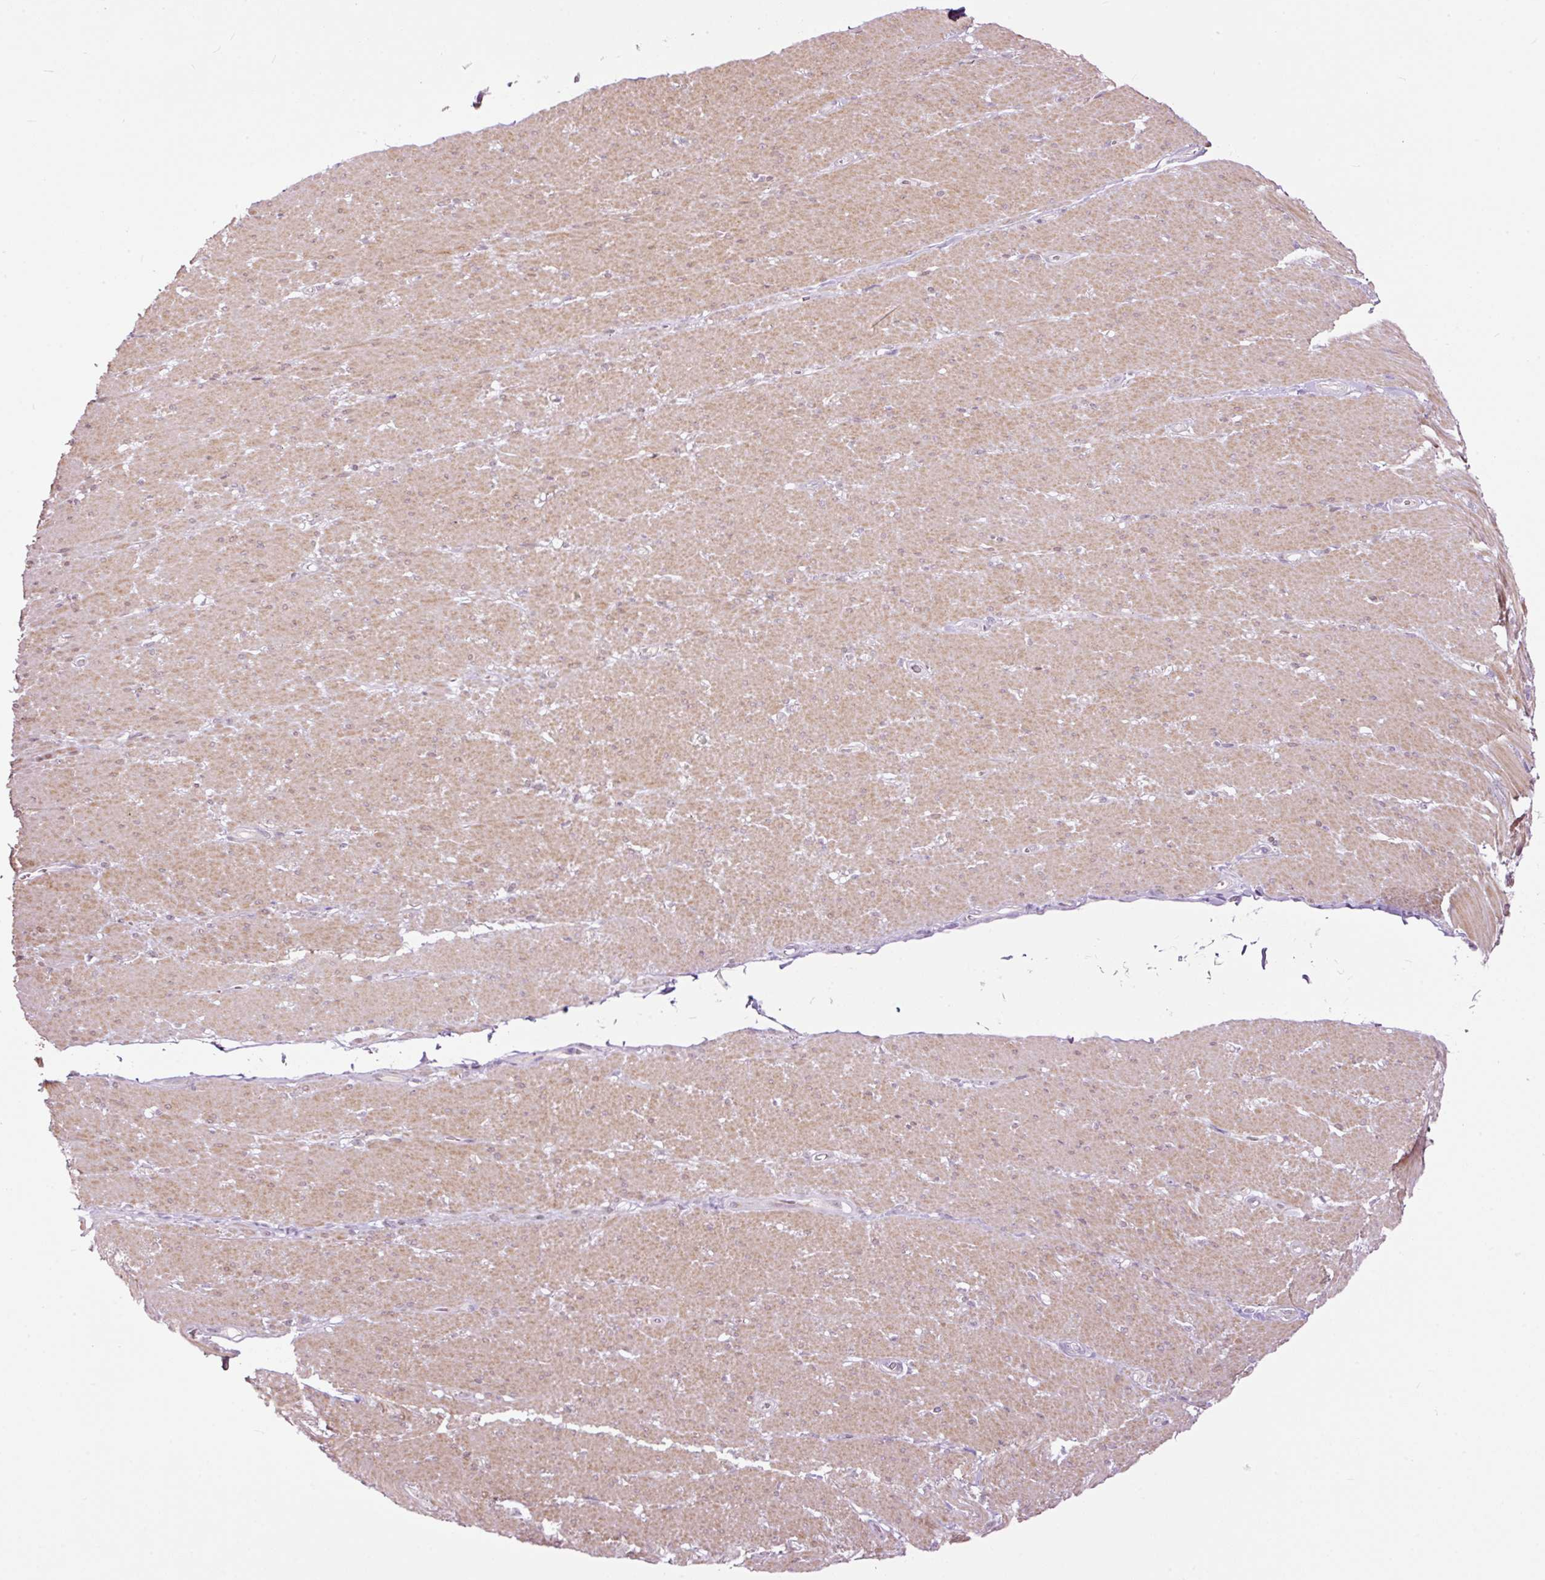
{"staining": {"intensity": "weak", "quantity": "25%-75%", "location": "cytoplasmic/membranous"}, "tissue": "smooth muscle", "cell_type": "Smooth muscle cells", "image_type": "normal", "snomed": [{"axis": "morphology", "description": "Normal tissue, NOS"}, {"axis": "topography", "description": "Smooth muscle"}, {"axis": "topography", "description": "Rectum"}], "caption": "Smooth muscle cells show low levels of weak cytoplasmic/membranous staining in about 25%-75% of cells in normal human smooth muscle. (IHC, brightfield microscopy, high magnification).", "gene": "FCRL4", "patient": {"sex": "male", "age": 53}}